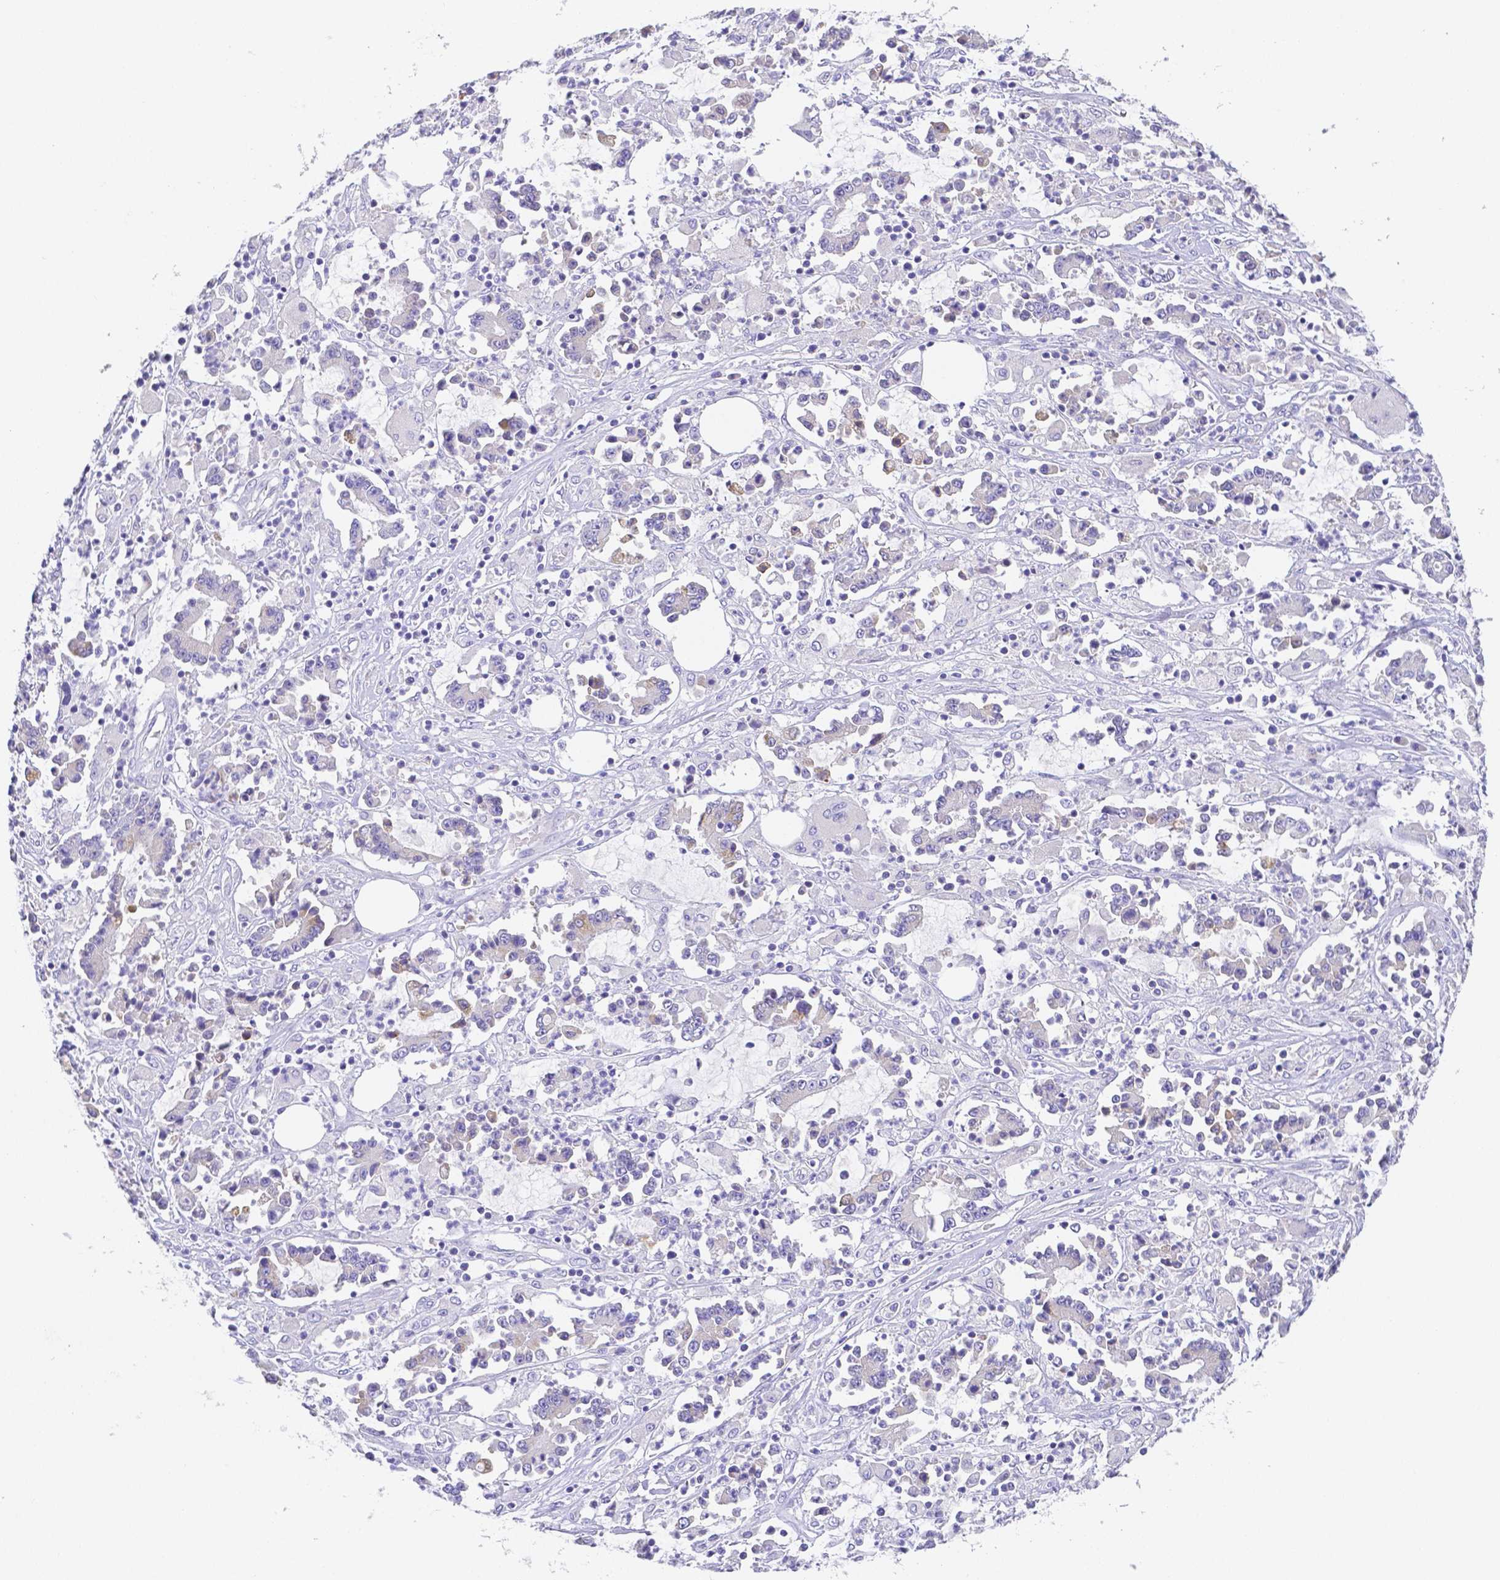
{"staining": {"intensity": "negative", "quantity": "none", "location": "none"}, "tissue": "stomach cancer", "cell_type": "Tumor cells", "image_type": "cancer", "snomed": [{"axis": "morphology", "description": "Adenocarcinoma, NOS"}, {"axis": "topography", "description": "Stomach, upper"}], "caption": "Image shows no protein positivity in tumor cells of stomach cancer tissue.", "gene": "ZG16B", "patient": {"sex": "male", "age": 68}}